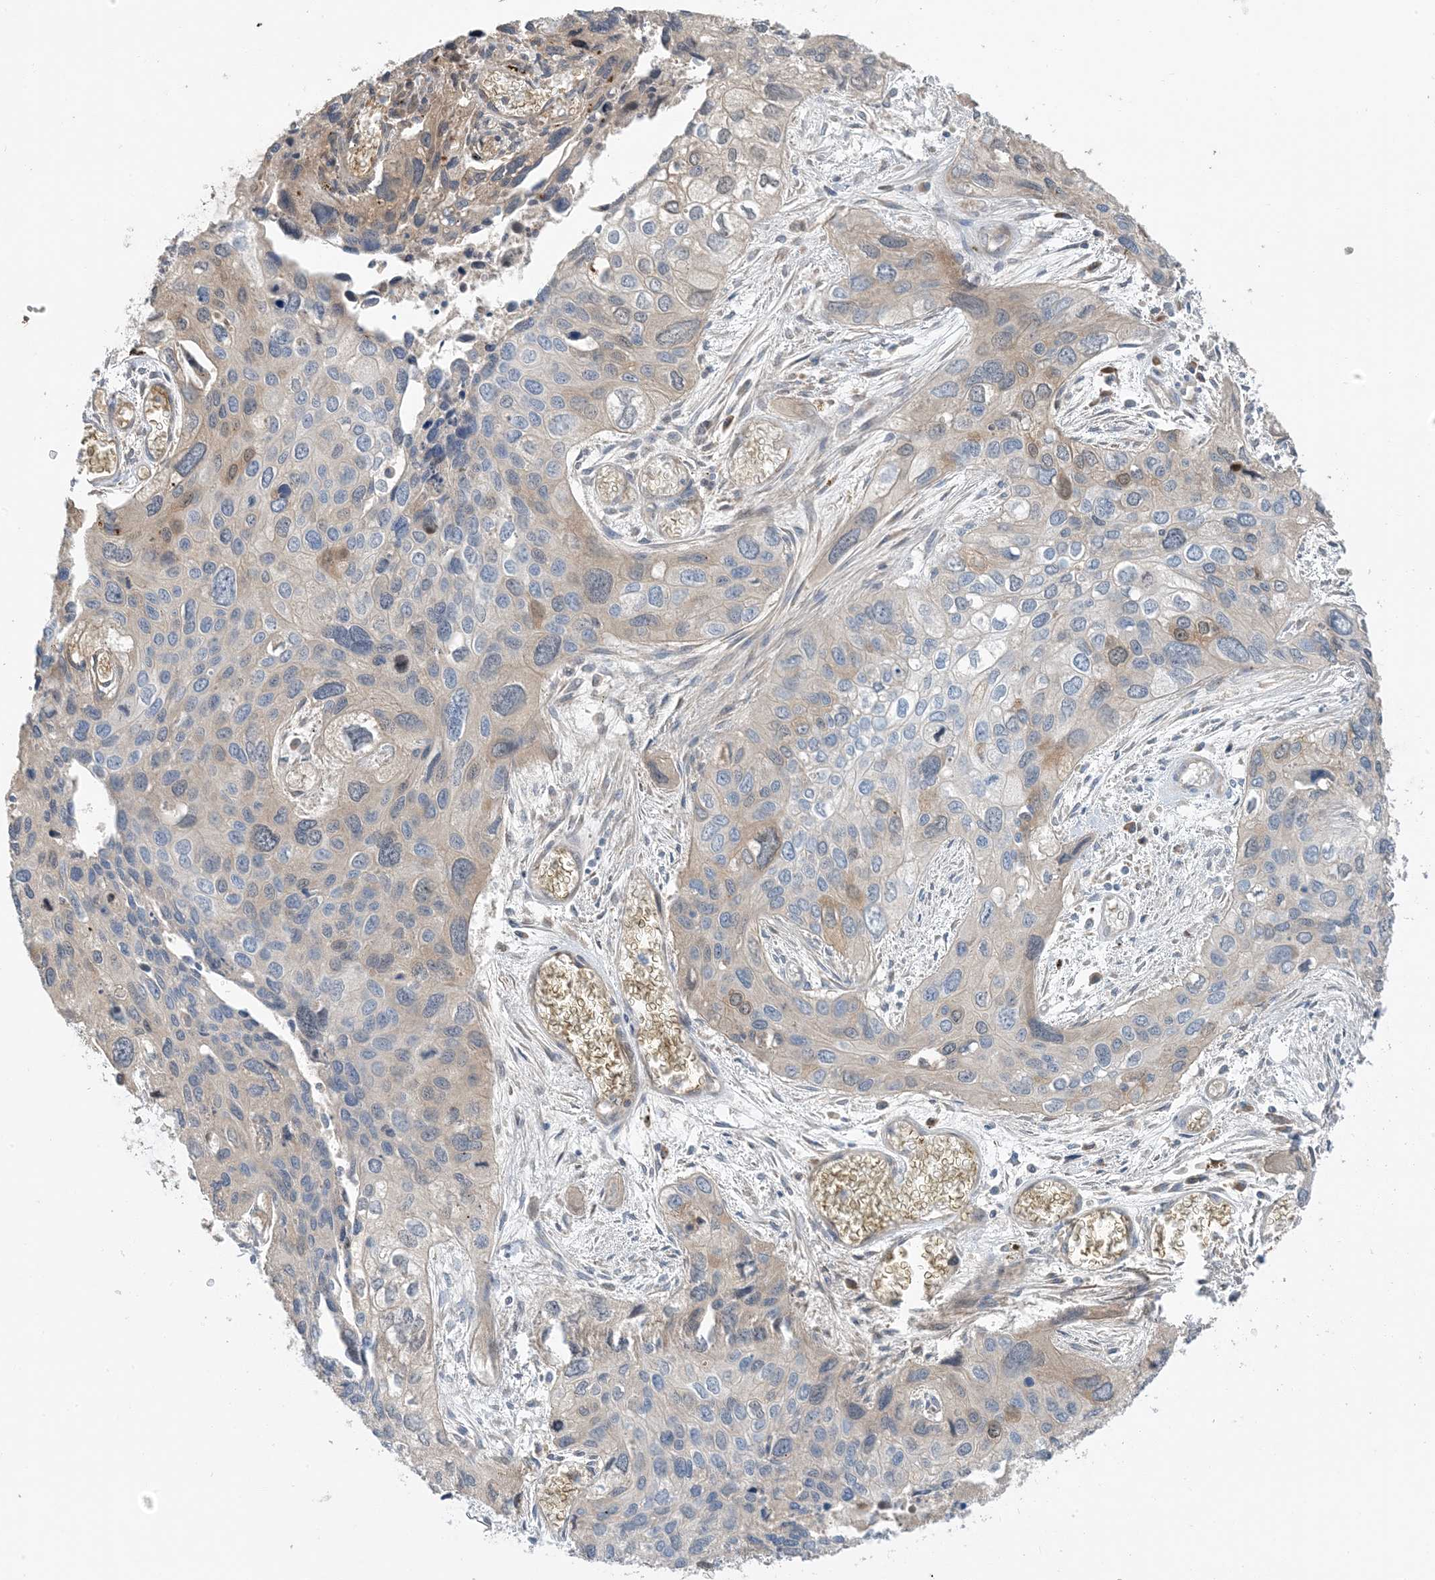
{"staining": {"intensity": "weak", "quantity": "<25%", "location": "cytoplasmic/membranous"}, "tissue": "cervical cancer", "cell_type": "Tumor cells", "image_type": "cancer", "snomed": [{"axis": "morphology", "description": "Squamous cell carcinoma, NOS"}, {"axis": "topography", "description": "Cervix"}], "caption": "Cervical cancer was stained to show a protein in brown. There is no significant staining in tumor cells.", "gene": "USP53", "patient": {"sex": "female", "age": 55}}